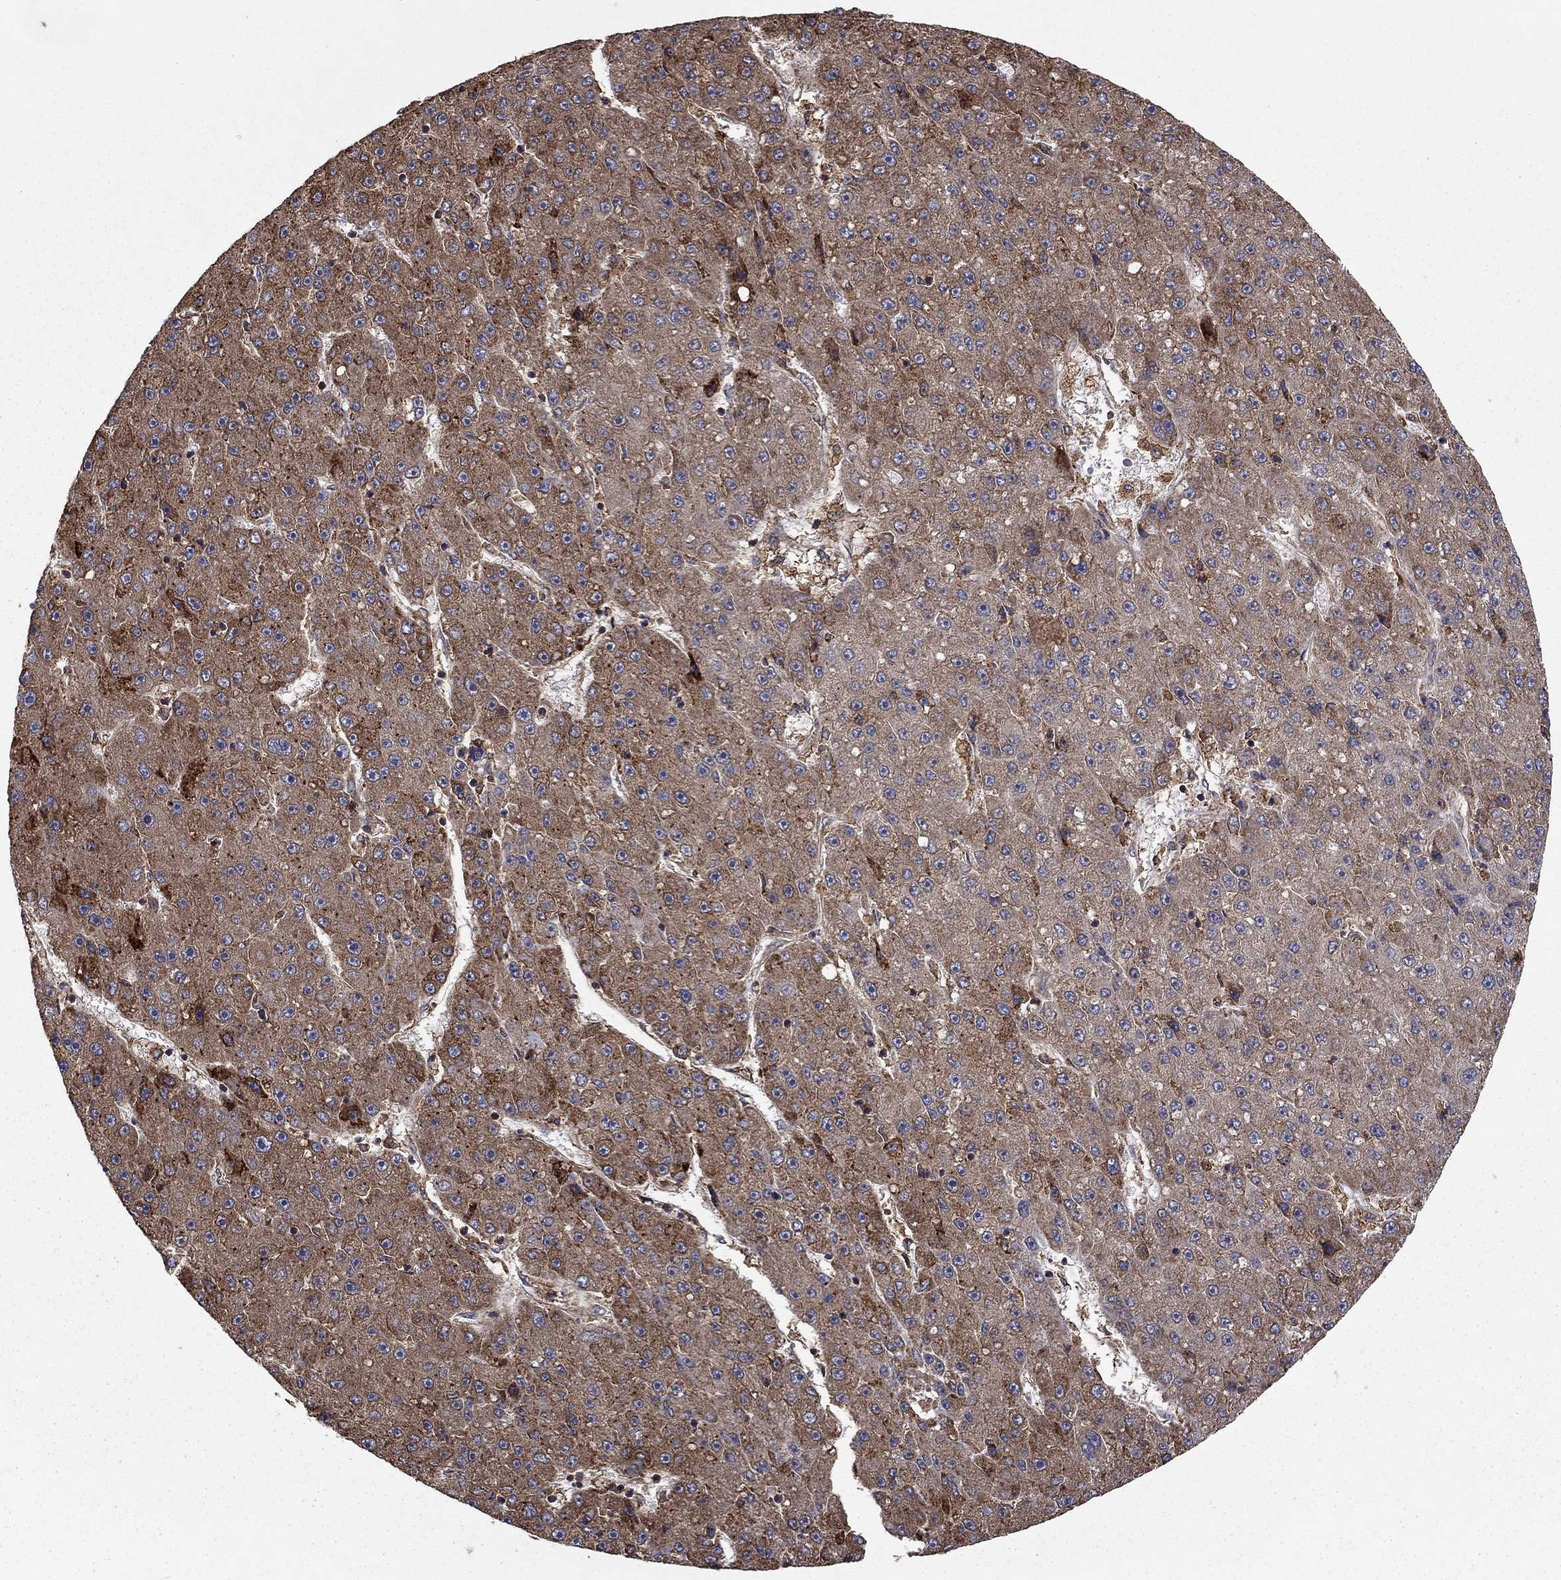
{"staining": {"intensity": "moderate", "quantity": "25%-75%", "location": "cytoplasmic/membranous"}, "tissue": "liver cancer", "cell_type": "Tumor cells", "image_type": "cancer", "snomed": [{"axis": "morphology", "description": "Carcinoma, Hepatocellular, NOS"}, {"axis": "topography", "description": "Liver"}], "caption": "Immunohistochemistry (IHC) of liver hepatocellular carcinoma reveals medium levels of moderate cytoplasmic/membranous staining in approximately 25%-75% of tumor cells.", "gene": "BABAM2", "patient": {"sex": "male", "age": 67}}